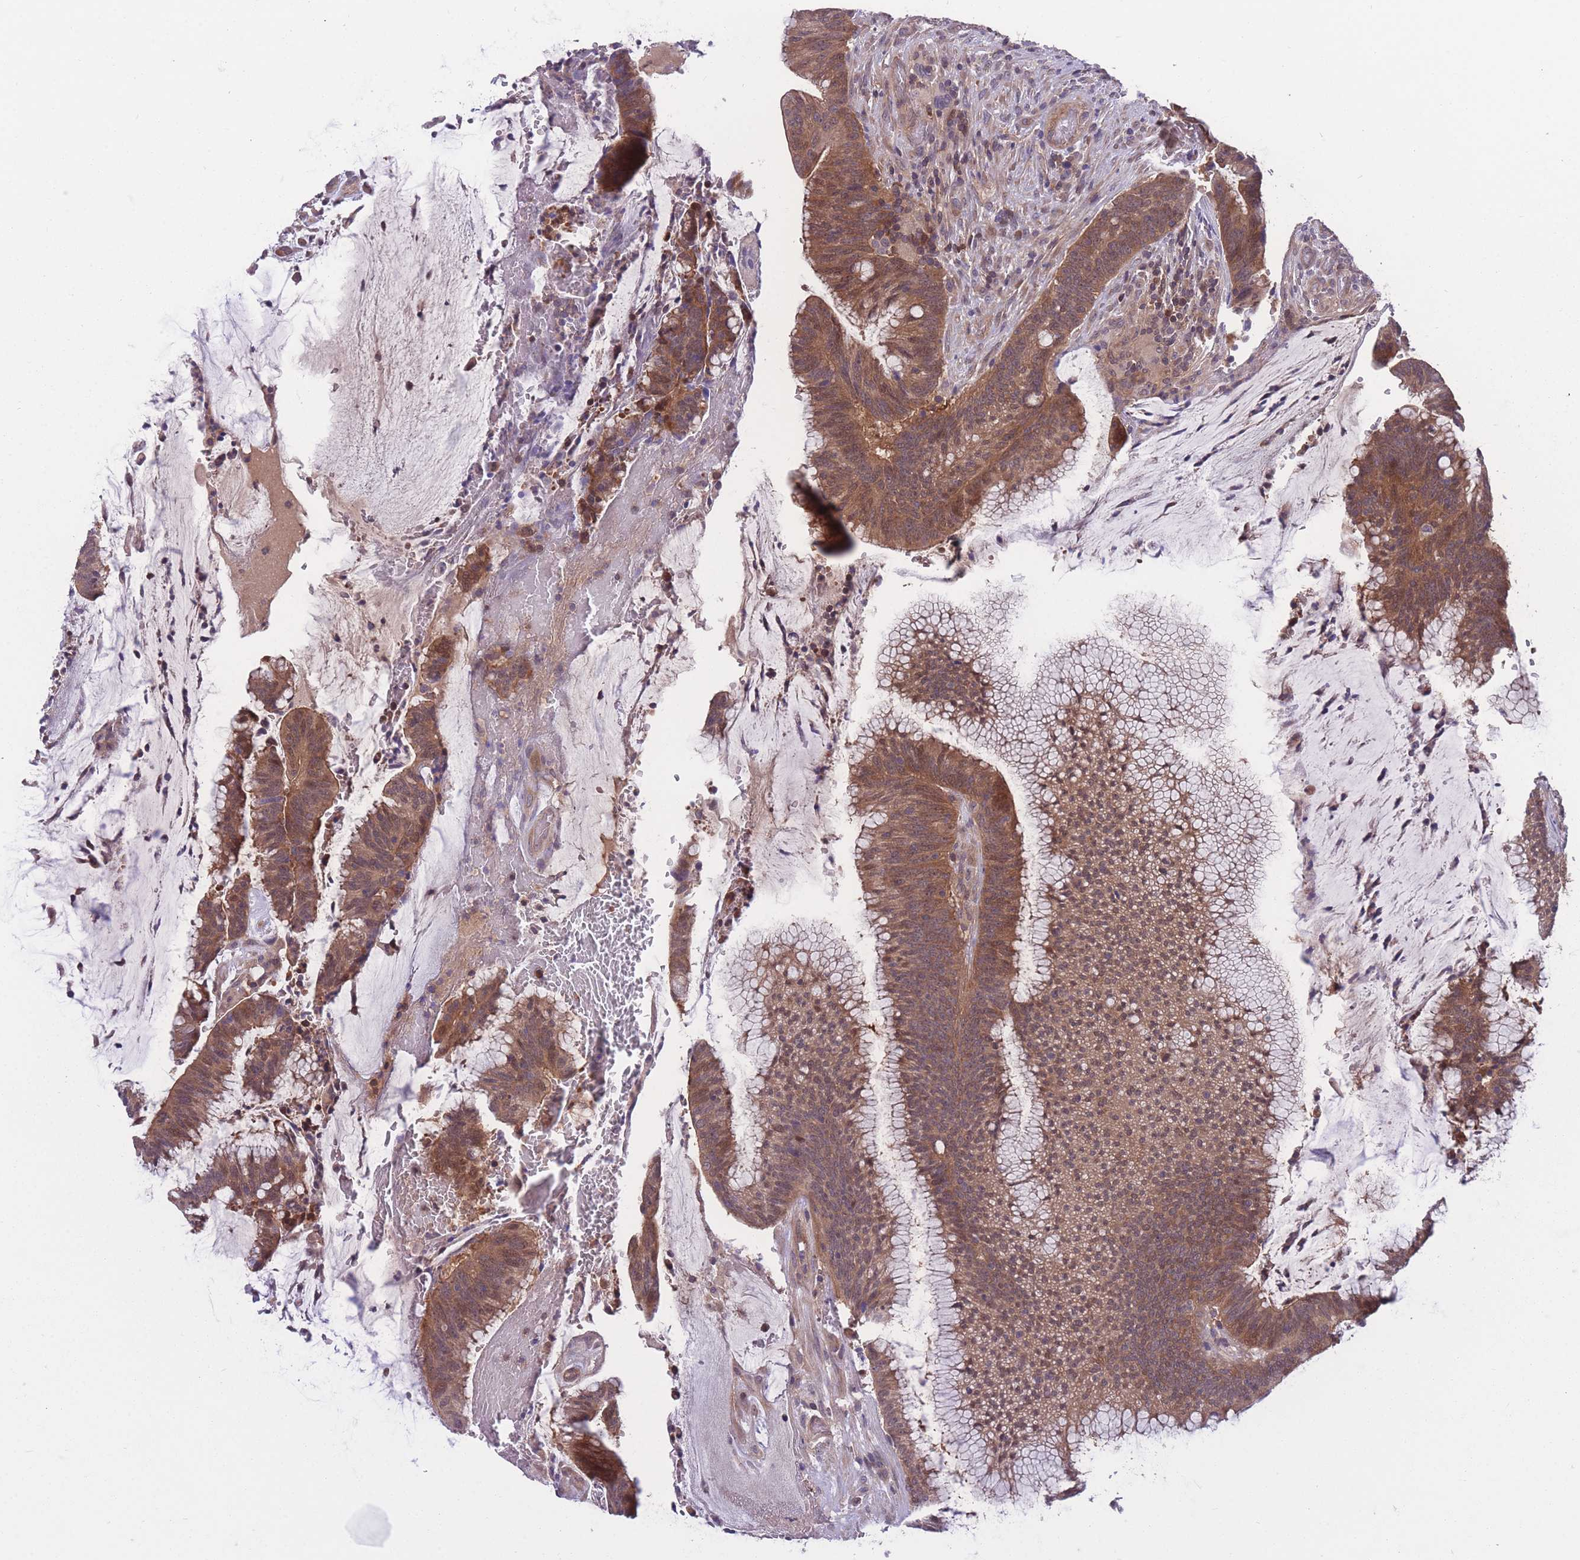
{"staining": {"intensity": "moderate", "quantity": ">75%", "location": "cytoplasmic/membranous,nuclear"}, "tissue": "colorectal cancer", "cell_type": "Tumor cells", "image_type": "cancer", "snomed": [{"axis": "morphology", "description": "Adenocarcinoma, NOS"}, {"axis": "topography", "description": "Rectum"}], "caption": "IHC of human colorectal adenocarcinoma demonstrates medium levels of moderate cytoplasmic/membranous and nuclear staining in about >75% of tumor cells. Nuclei are stained in blue.", "gene": "UBE2N", "patient": {"sex": "female", "age": 77}}